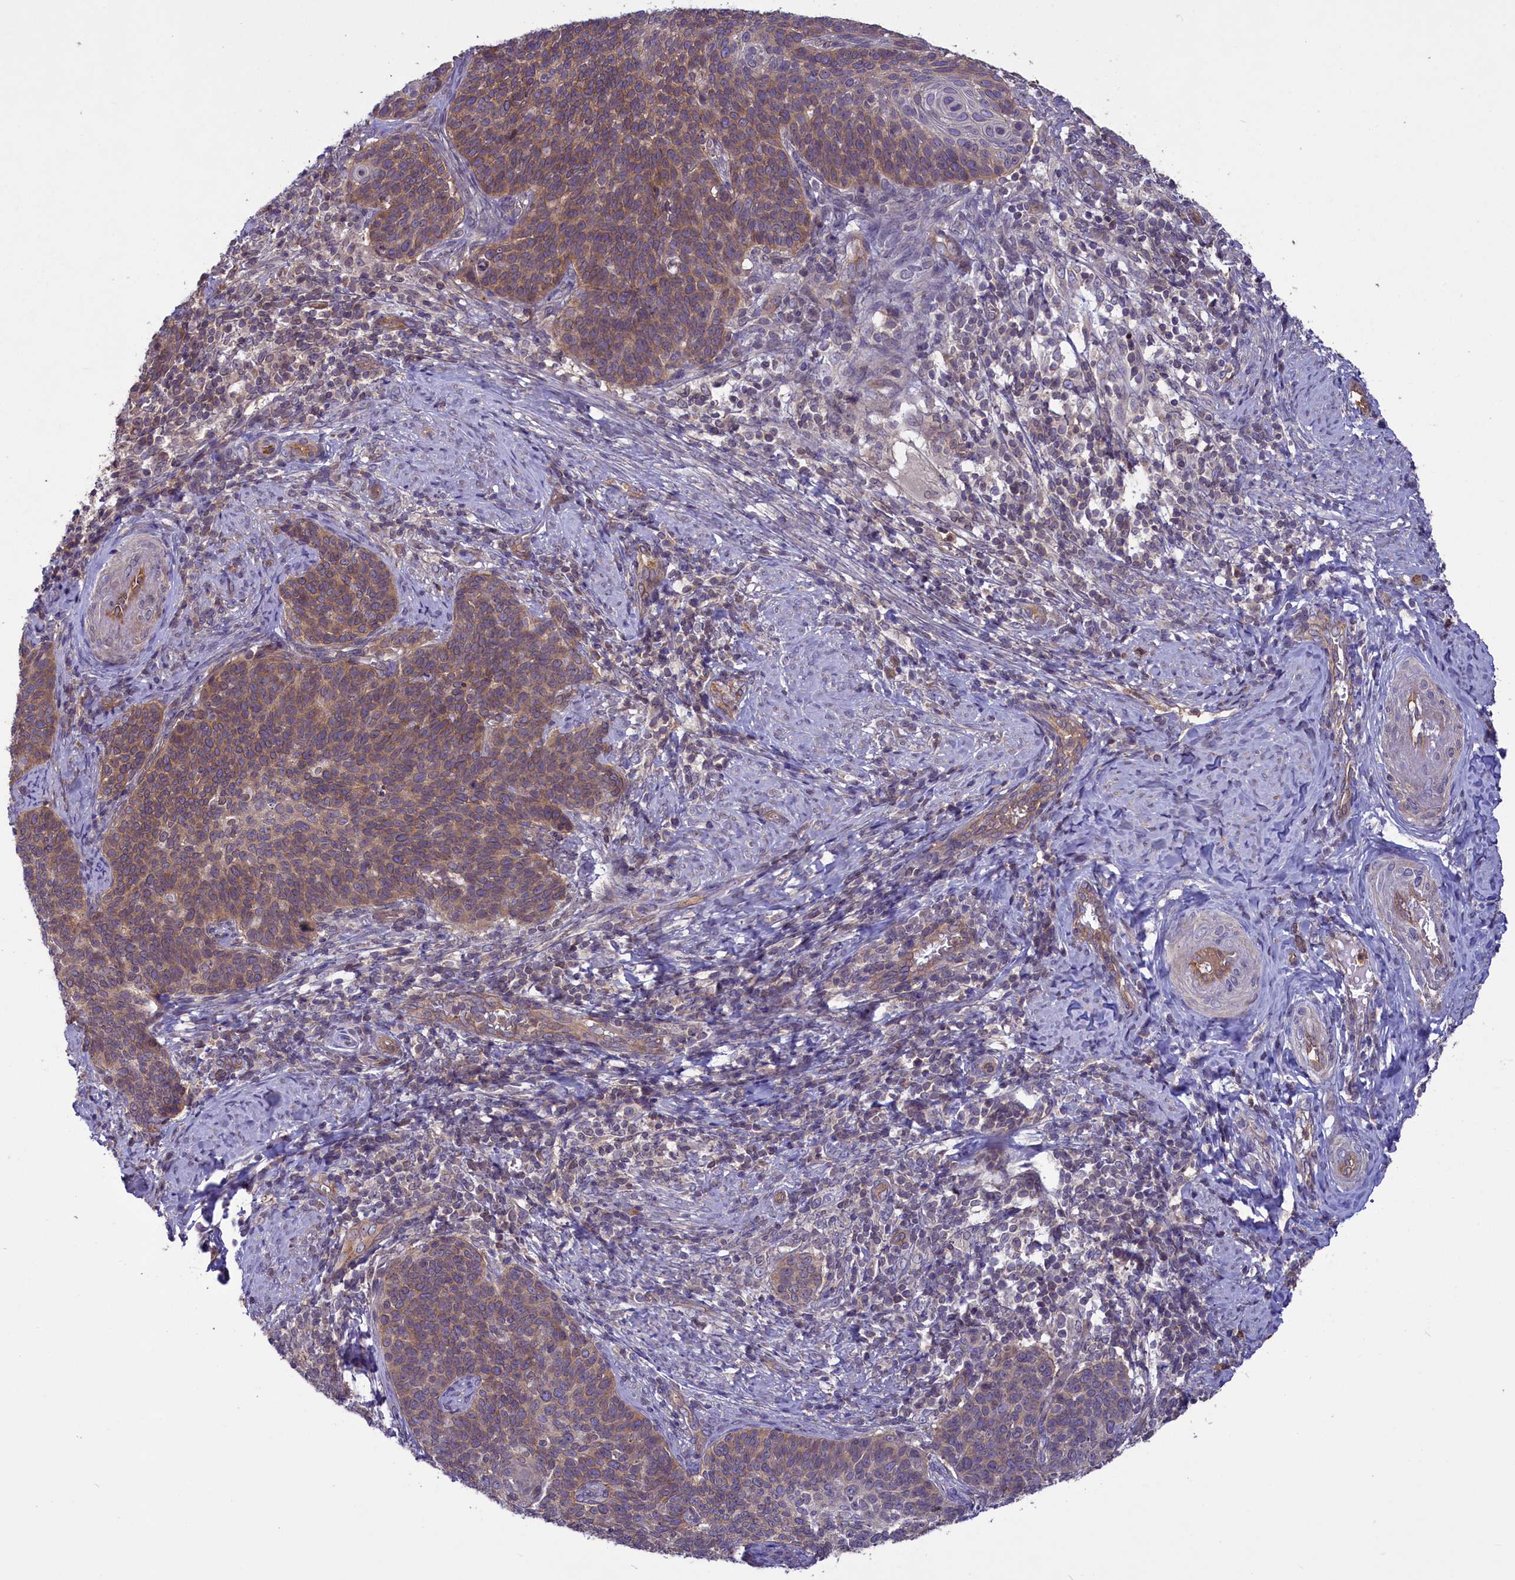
{"staining": {"intensity": "moderate", "quantity": ">75%", "location": "cytoplasmic/membranous"}, "tissue": "cervical cancer", "cell_type": "Tumor cells", "image_type": "cancer", "snomed": [{"axis": "morphology", "description": "Normal tissue, NOS"}, {"axis": "morphology", "description": "Squamous cell carcinoma, NOS"}, {"axis": "topography", "description": "Cervix"}], "caption": "This image displays immunohistochemistry (IHC) staining of cervical cancer, with medium moderate cytoplasmic/membranous positivity in approximately >75% of tumor cells.", "gene": "CCDC125", "patient": {"sex": "female", "age": 39}}